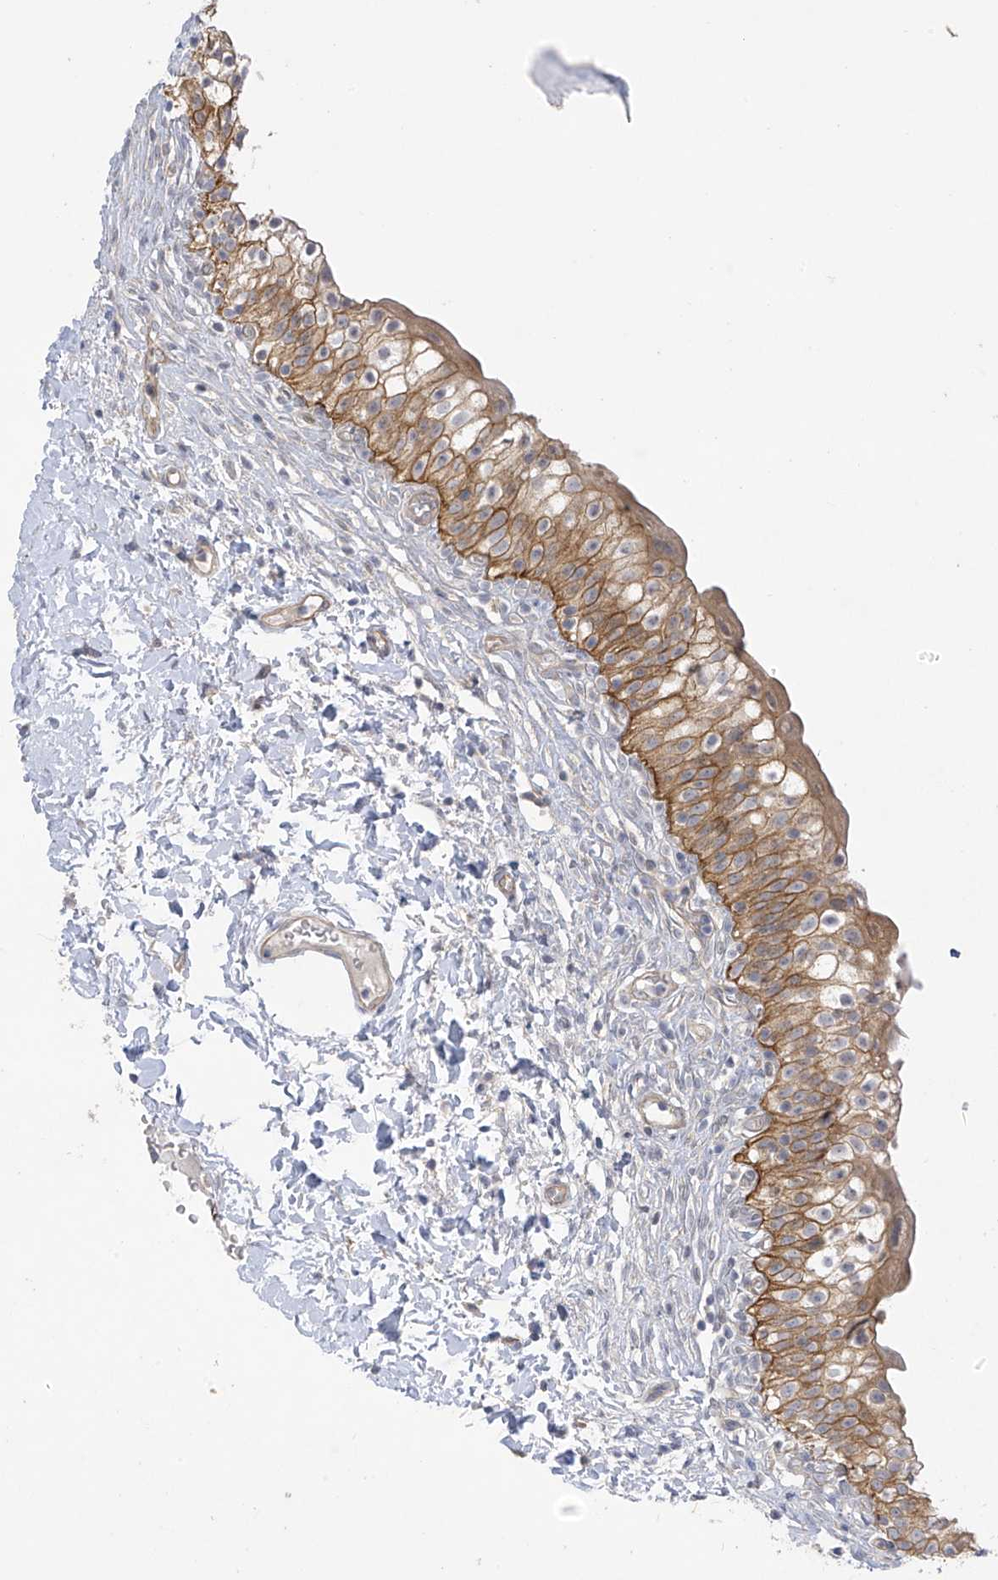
{"staining": {"intensity": "moderate", "quantity": ">75%", "location": "cytoplasmic/membranous"}, "tissue": "urinary bladder", "cell_type": "Urothelial cells", "image_type": "normal", "snomed": [{"axis": "morphology", "description": "Normal tissue, NOS"}, {"axis": "topography", "description": "Urinary bladder"}], "caption": "Urinary bladder stained with immunohistochemistry (IHC) shows moderate cytoplasmic/membranous staining in approximately >75% of urothelial cells.", "gene": "EIPR1", "patient": {"sex": "male", "age": 55}}